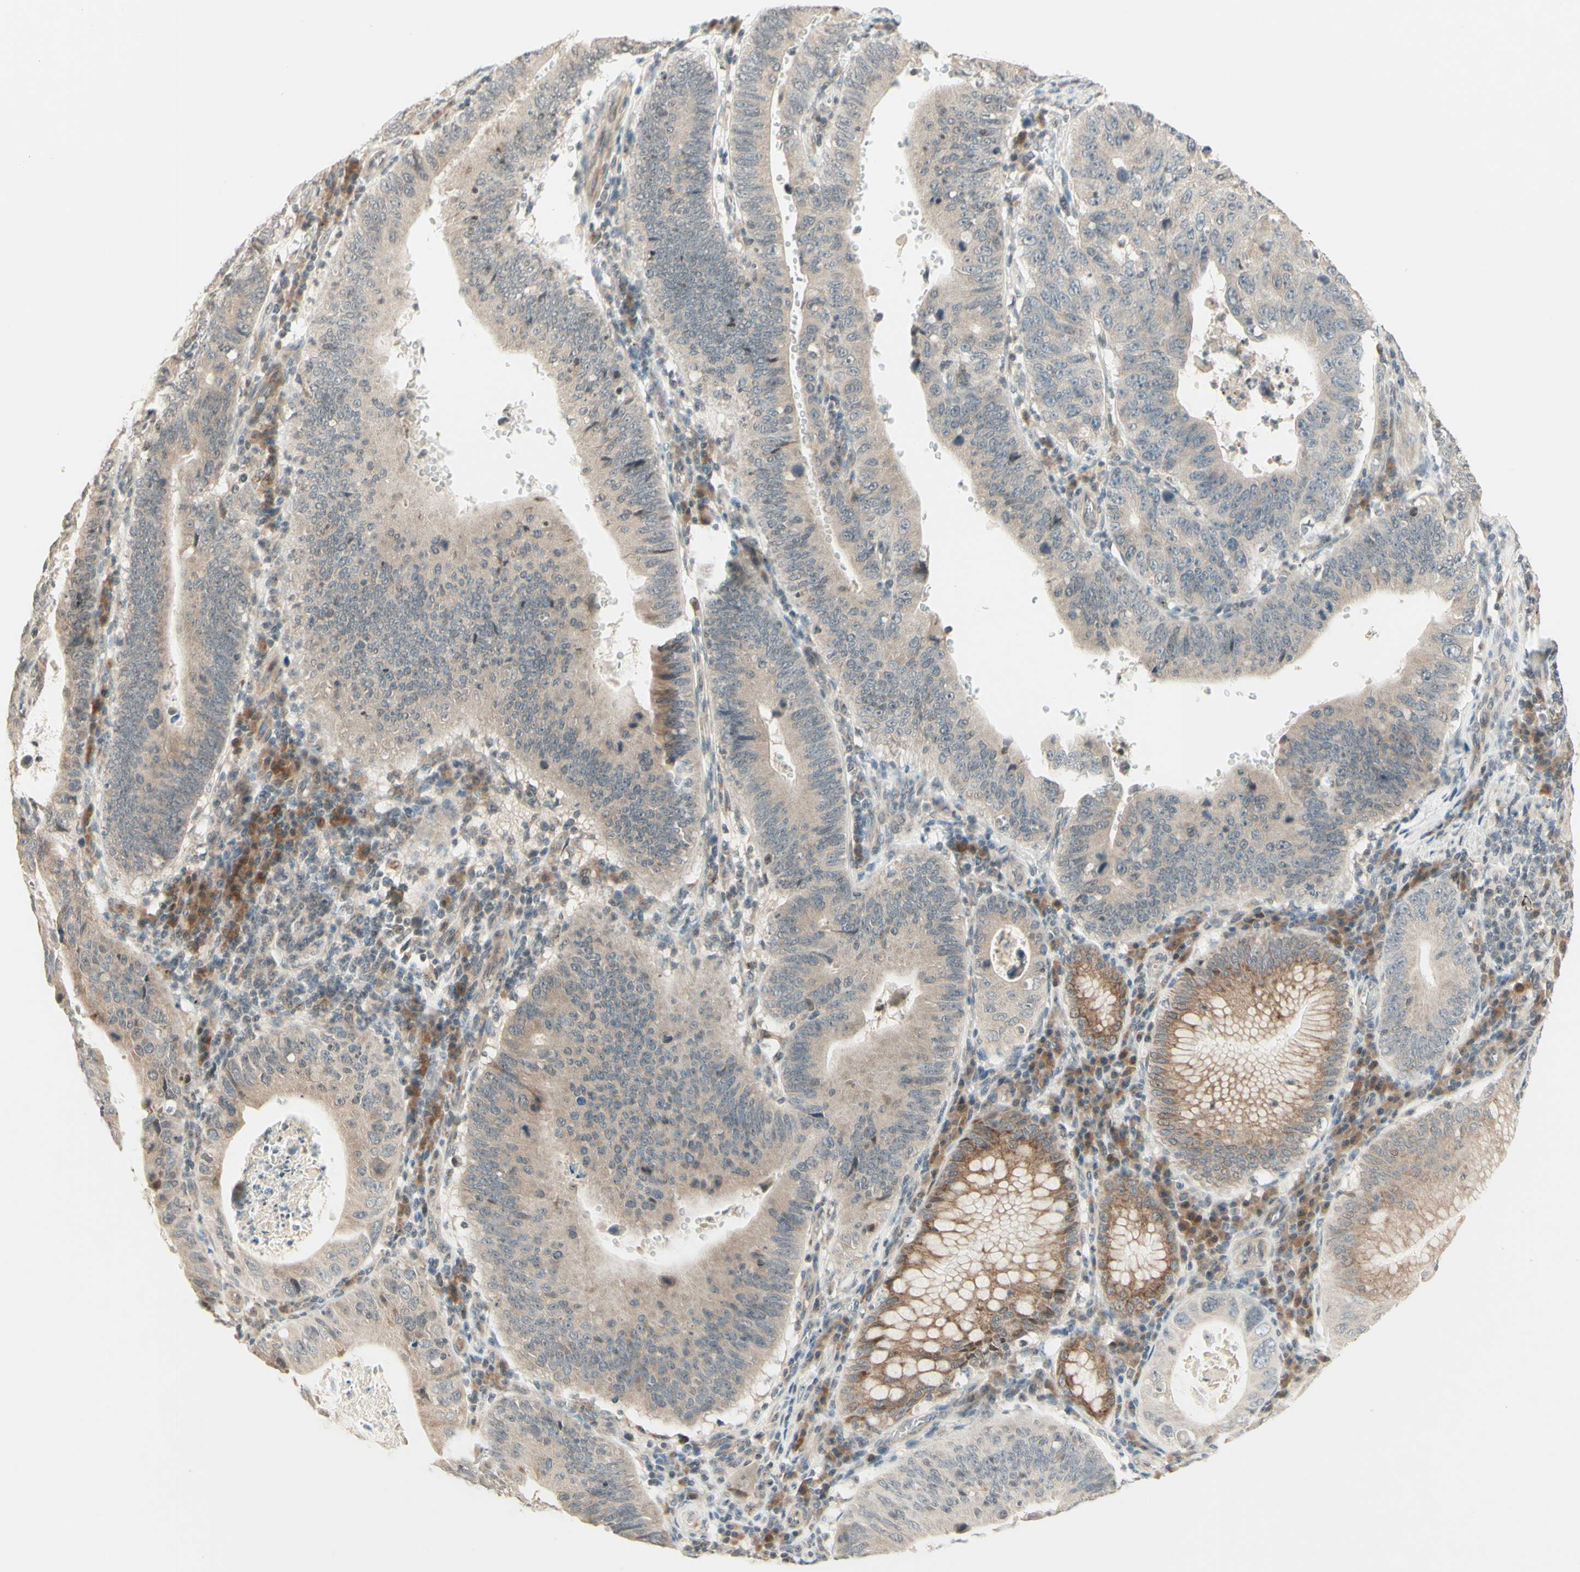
{"staining": {"intensity": "weak", "quantity": ">75%", "location": "cytoplasmic/membranous"}, "tissue": "stomach cancer", "cell_type": "Tumor cells", "image_type": "cancer", "snomed": [{"axis": "morphology", "description": "Adenocarcinoma, NOS"}, {"axis": "topography", "description": "Stomach"}], "caption": "IHC photomicrograph of neoplastic tissue: human stomach cancer (adenocarcinoma) stained using immunohistochemistry exhibits low levels of weak protein expression localized specifically in the cytoplasmic/membranous of tumor cells, appearing as a cytoplasmic/membranous brown color.", "gene": "ZW10", "patient": {"sex": "male", "age": 59}}